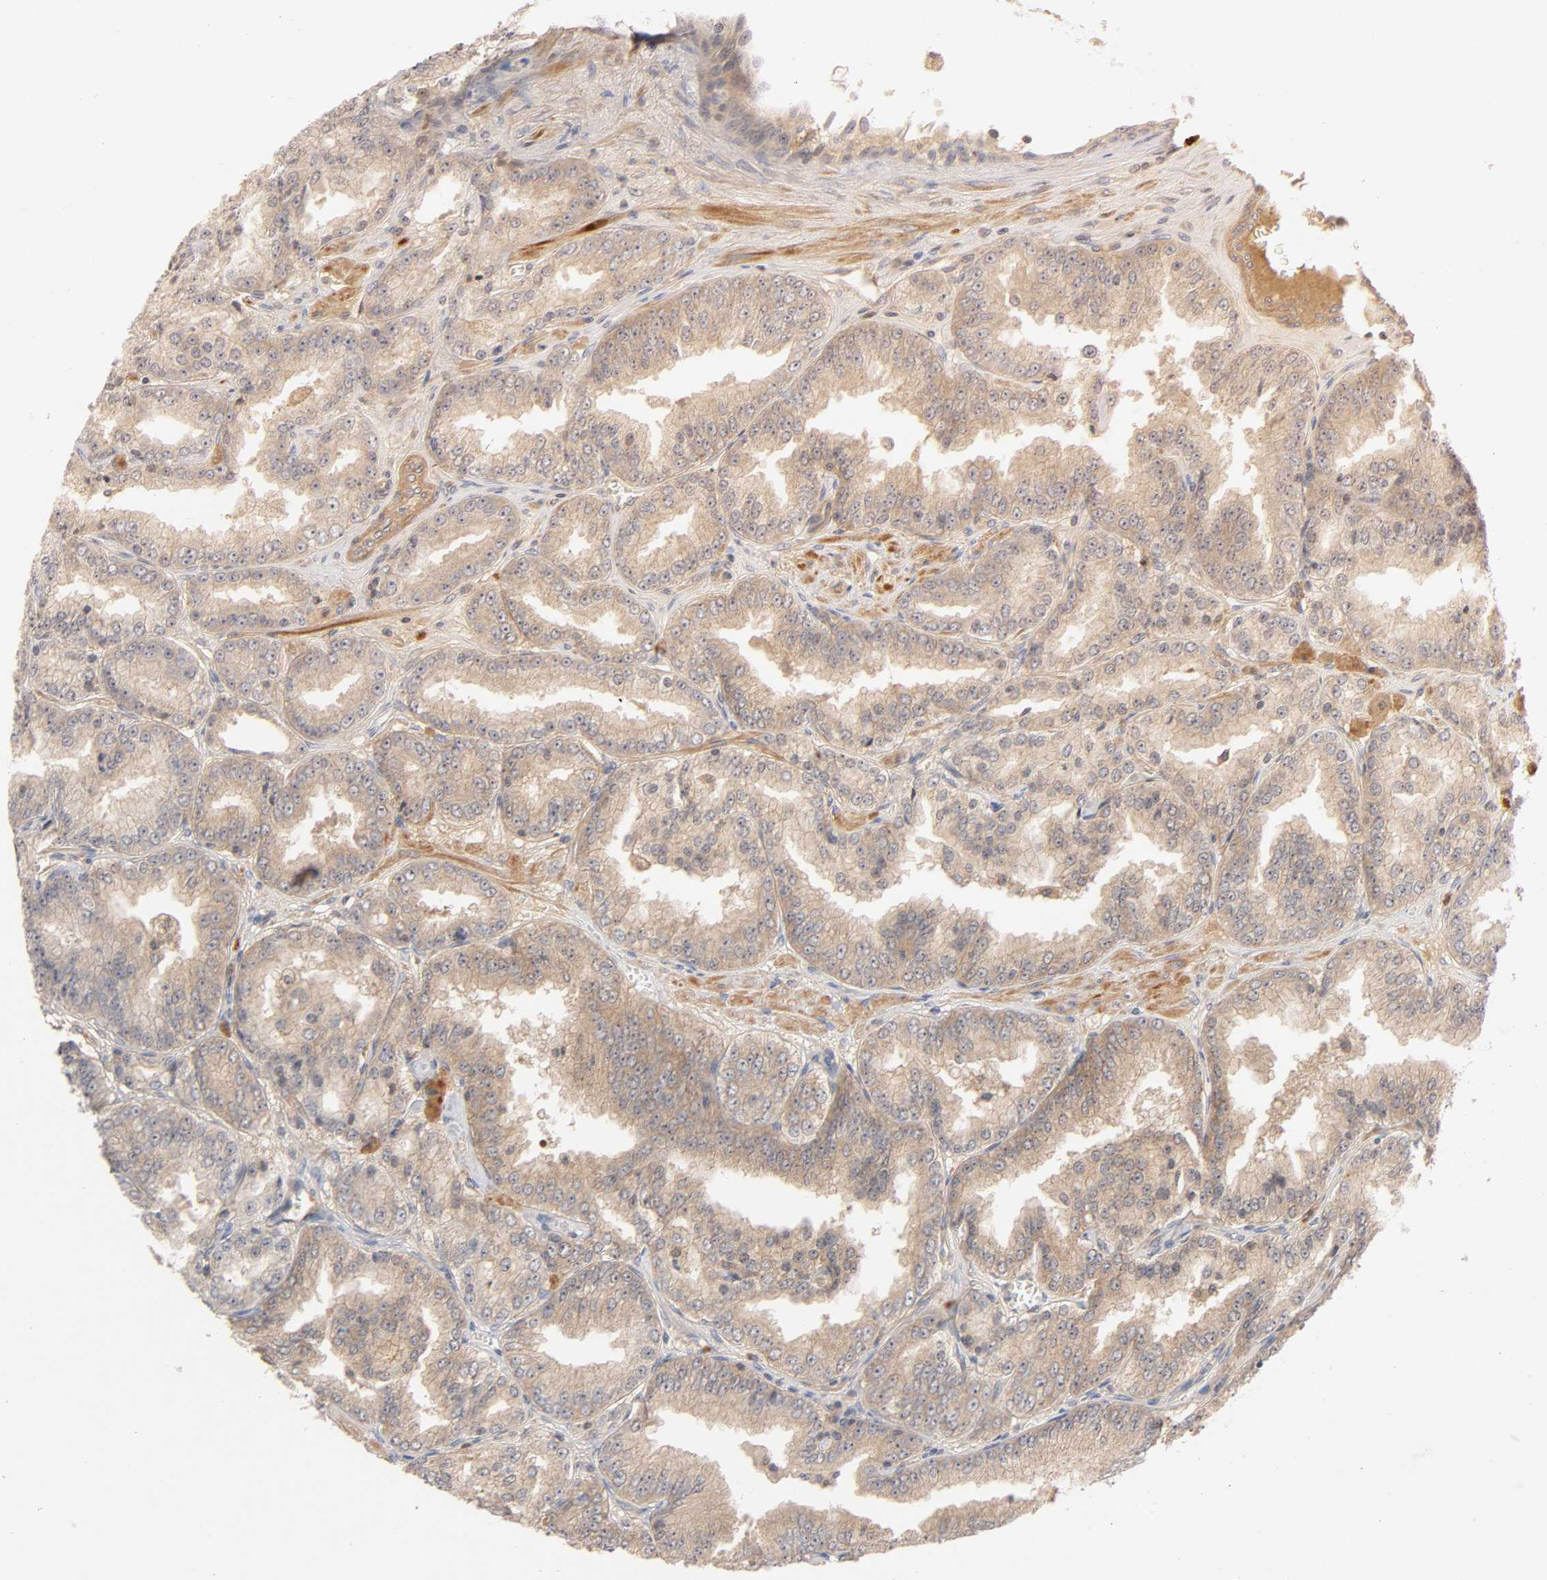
{"staining": {"intensity": "moderate", "quantity": ">75%", "location": "cytoplasmic/membranous"}, "tissue": "prostate cancer", "cell_type": "Tumor cells", "image_type": "cancer", "snomed": [{"axis": "morphology", "description": "Adenocarcinoma, High grade"}, {"axis": "topography", "description": "Prostate"}], "caption": "Tumor cells show medium levels of moderate cytoplasmic/membranous expression in about >75% of cells in prostate high-grade adenocarcinoma.", "gene": "CPB2", "patient": {"sex": "male", "age": 61}}